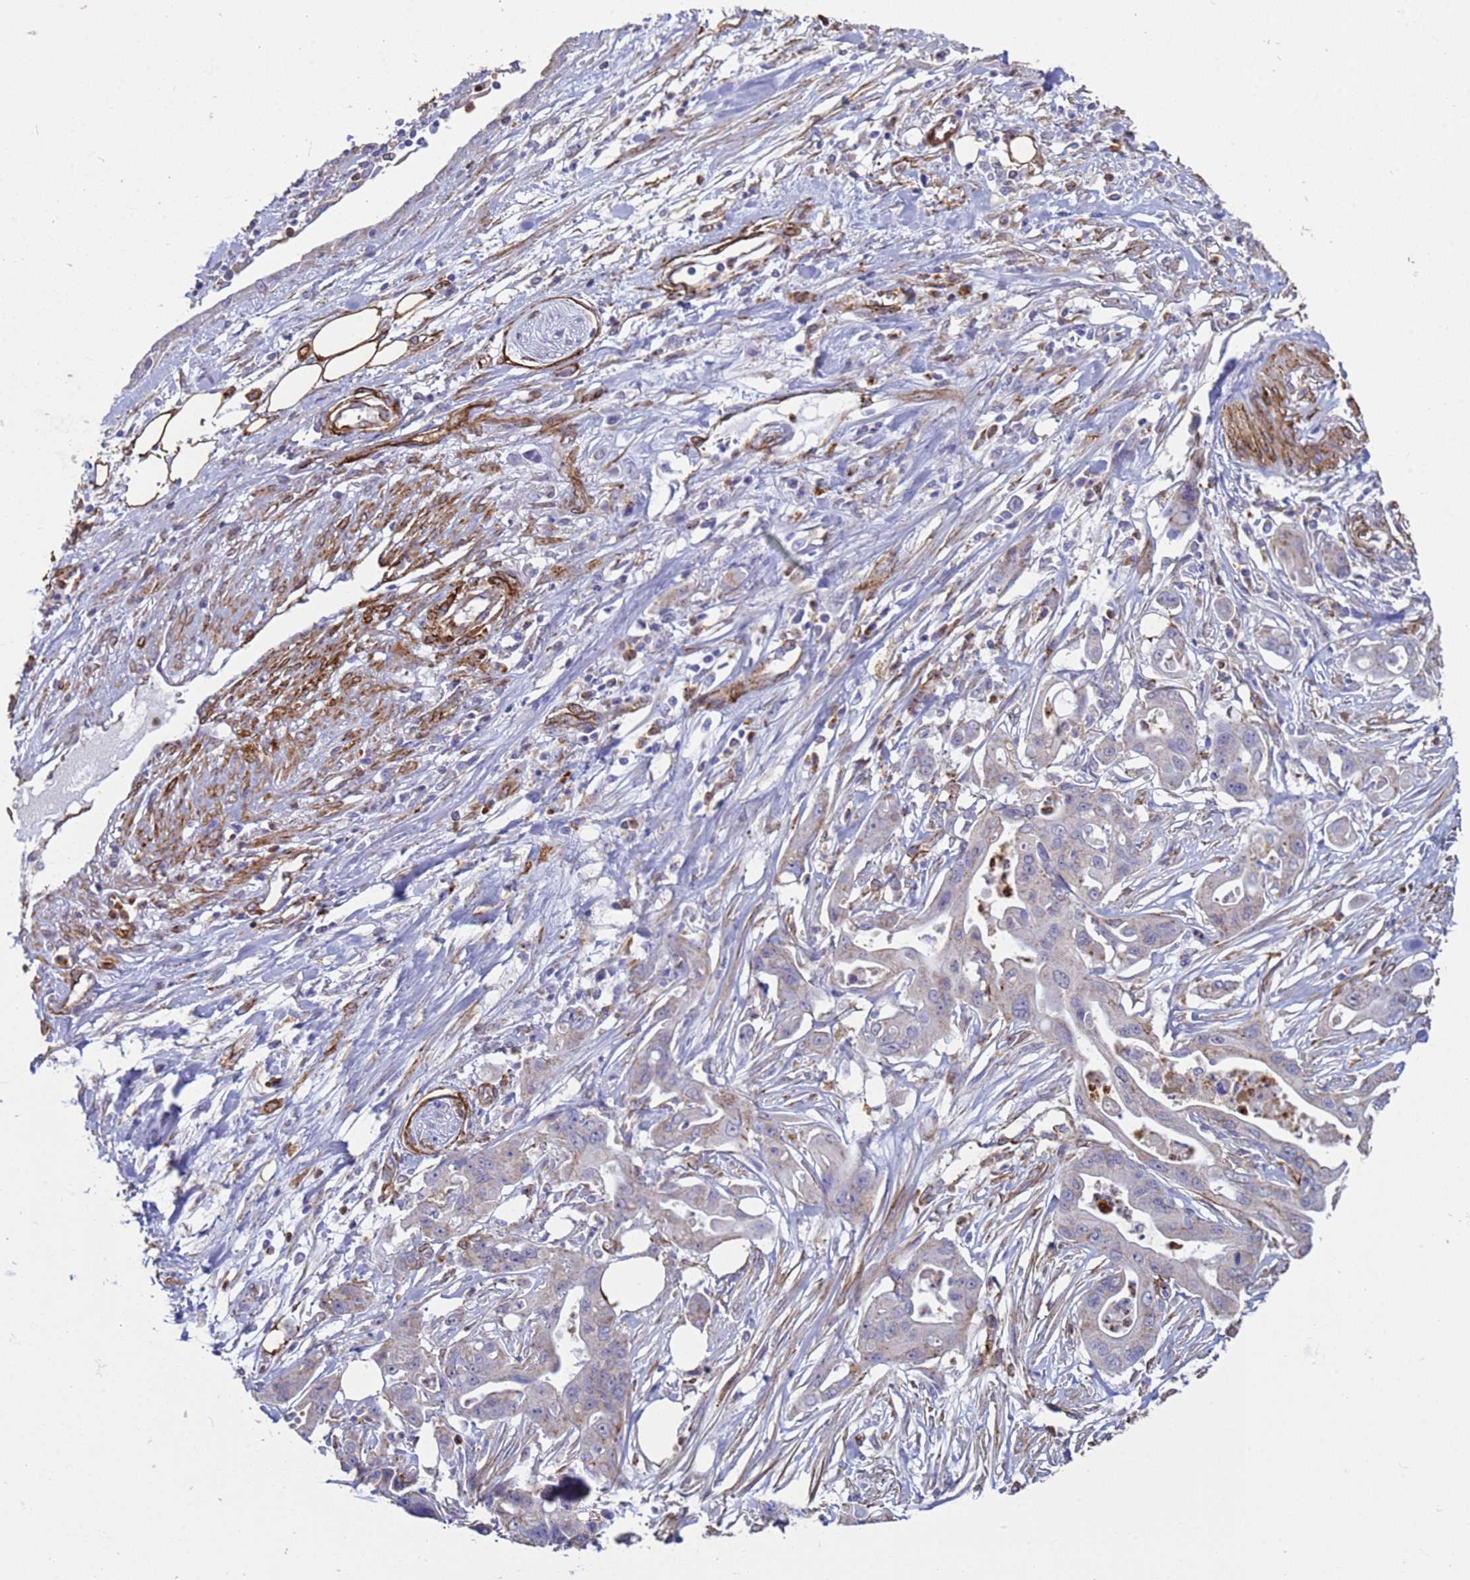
{"staining": {"intensity": "weak", "quantity": "<25%", "location": "cytoplasmic/membranous"}, "tissue": "ovarian cancer", "cell_type": "Tumor cells", "image_type": "cancer", "snomed": [{"axis": "morphology", "description": "Cystadenocarcinoma, mucinous, NOS"}, {"axis": "topography", "description": "Ovary"}], "caption": "DAB immunohistochemical staining of ovarian cancer (mucinous cystadenocarcinoma) exhibits no significant expression in tumor cells. (Brightfield microscopy of DAB immunohistochemistry (IHC) at high magnification).", "gene": "GASK1A", "patient": {"sex": "female", "age": 70}}